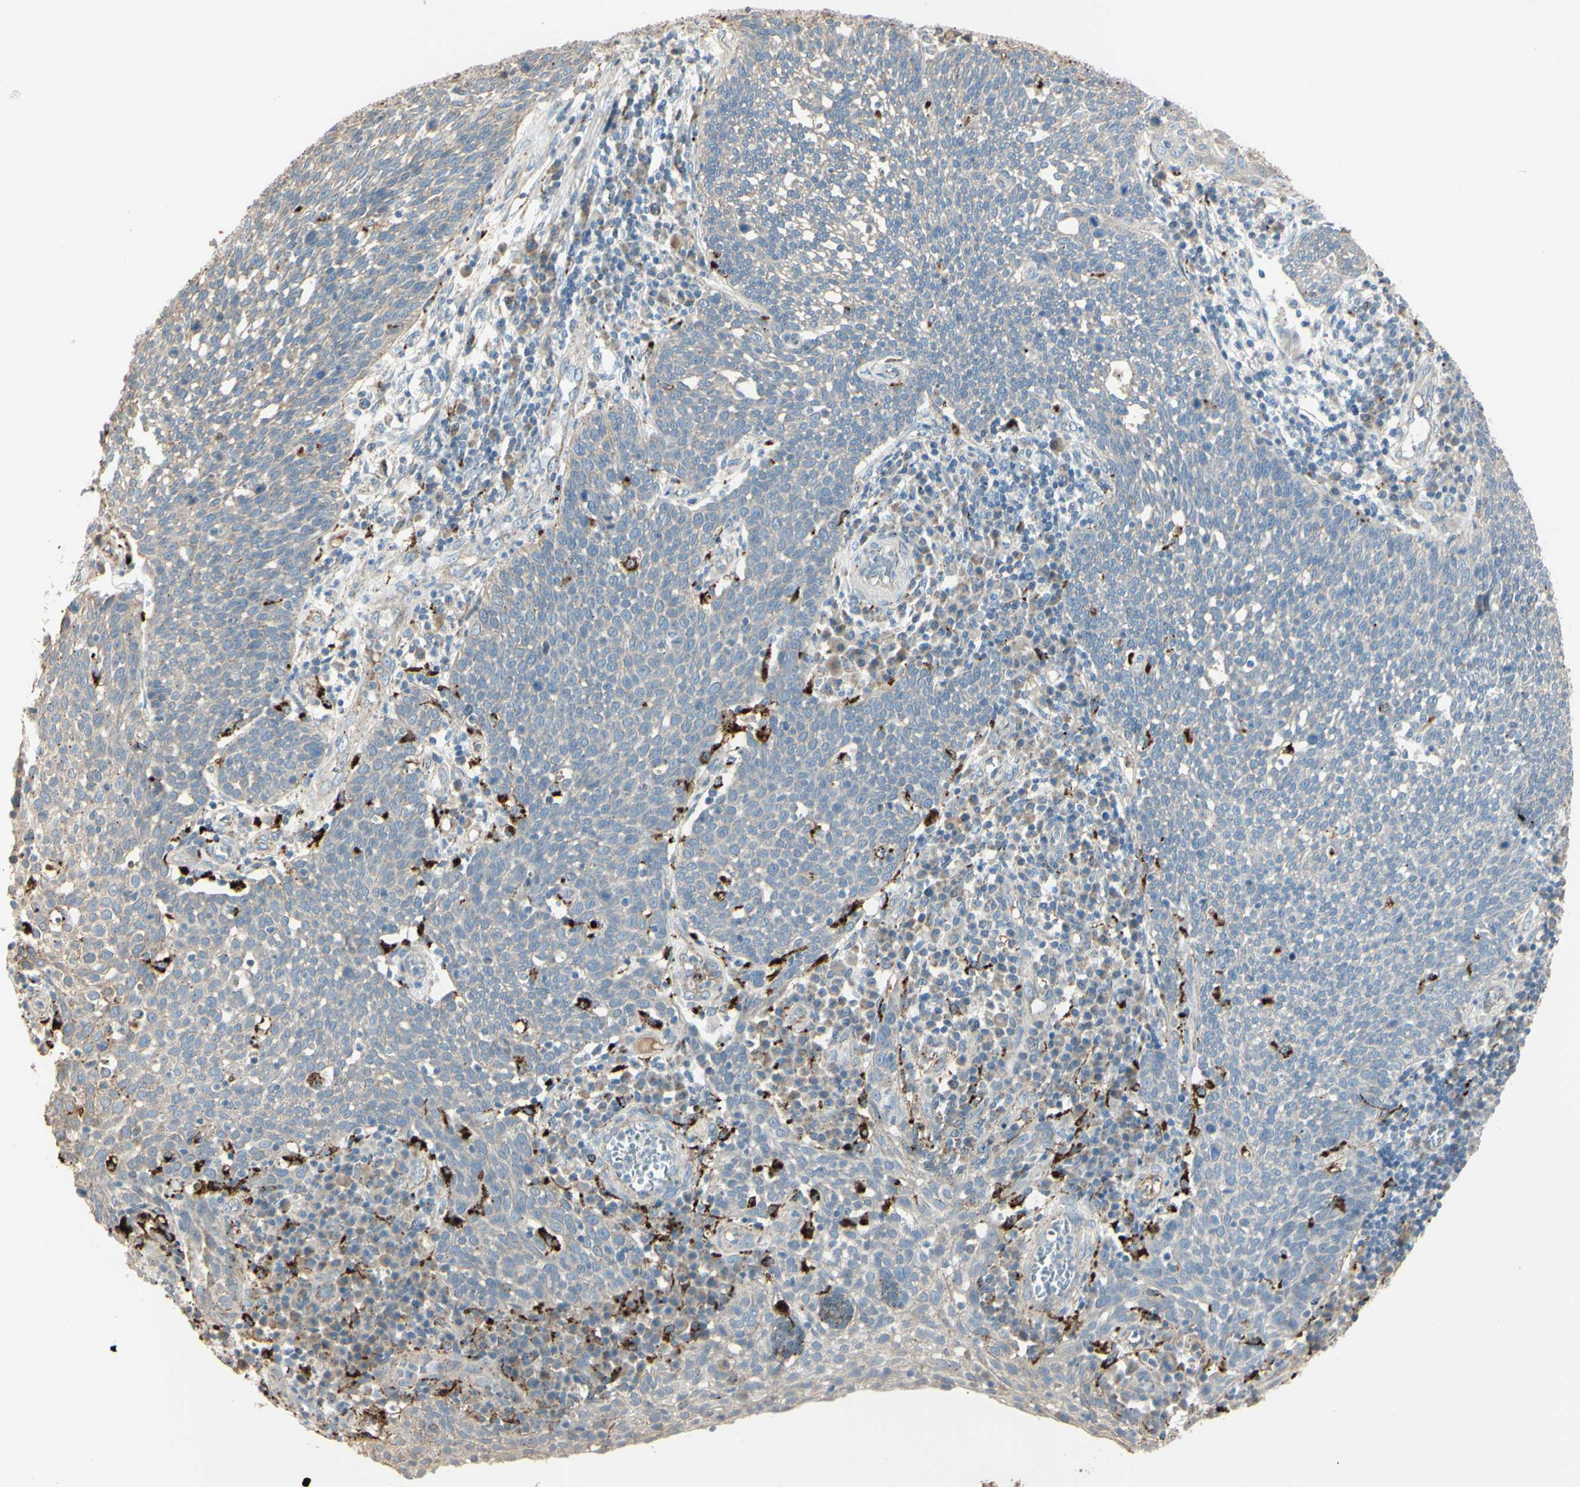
{"staining": {"intensity": "weak", "quantity": ">75%", "location": "cytoplasmic/membranous"}, "tissue": "cervical cancer", "cell_type": "Tumor cells", "image_type": "cancer", "snomed": [{"axis": "morphology", "description": "Squamous cell carcinoma, NOS"}, {"axis": "topography", "description": "Cervix"}], "caption": "Immunohistochemistry (DAB (3,3'-diaminobenzidine)) staining of cervical squamous cell carcinoma displays weak cytoplasmic/membranous protein positivity in approximately >75% of tumor cells.", "gene": "ANGPTL1", "patient": {"sex": "female", "age": 34}}